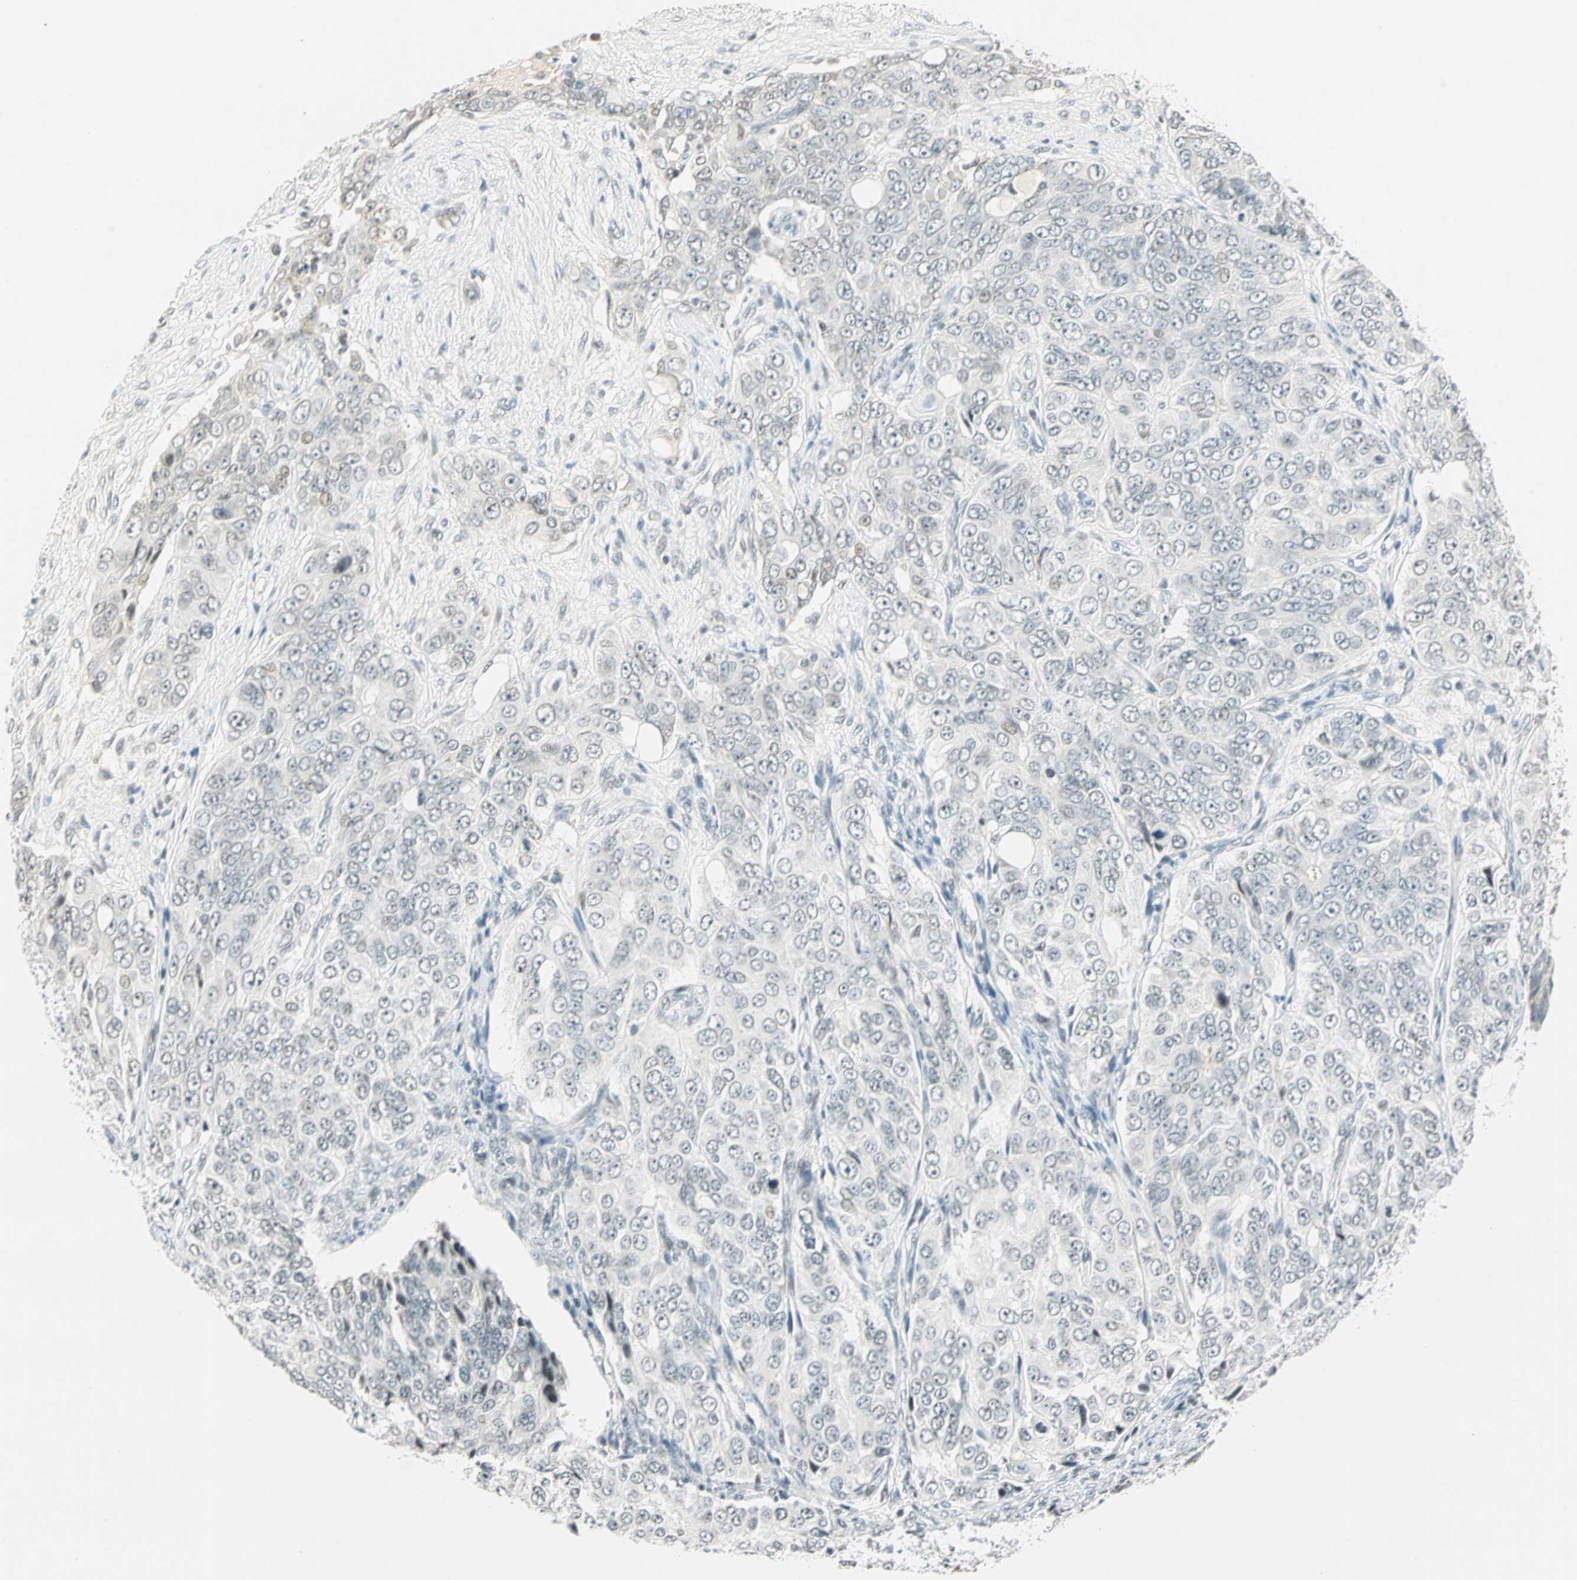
{"staining": {"intensity": "weak", "quantity": "<25%", "location": "nuclear"}, "tissue": "ovarian cancer", "cell_type": "Tumor cells", "image_type": "cancer", "snomed": [{"axis": "morphology", "description": "Carcinoma, endometroid"}, {"axis": "topography", "description": "Ovary"}], "caption": "Immunohistochemistry image of neoplastic tissue: ovarian cancer (endometroid carcinoma) stained with DAB (3,3'-diaminobenzidine) shows no significant protein staining in tumor cells.", "gene": "SMAD3", "patient": {"sex": "female", "age": 51}}